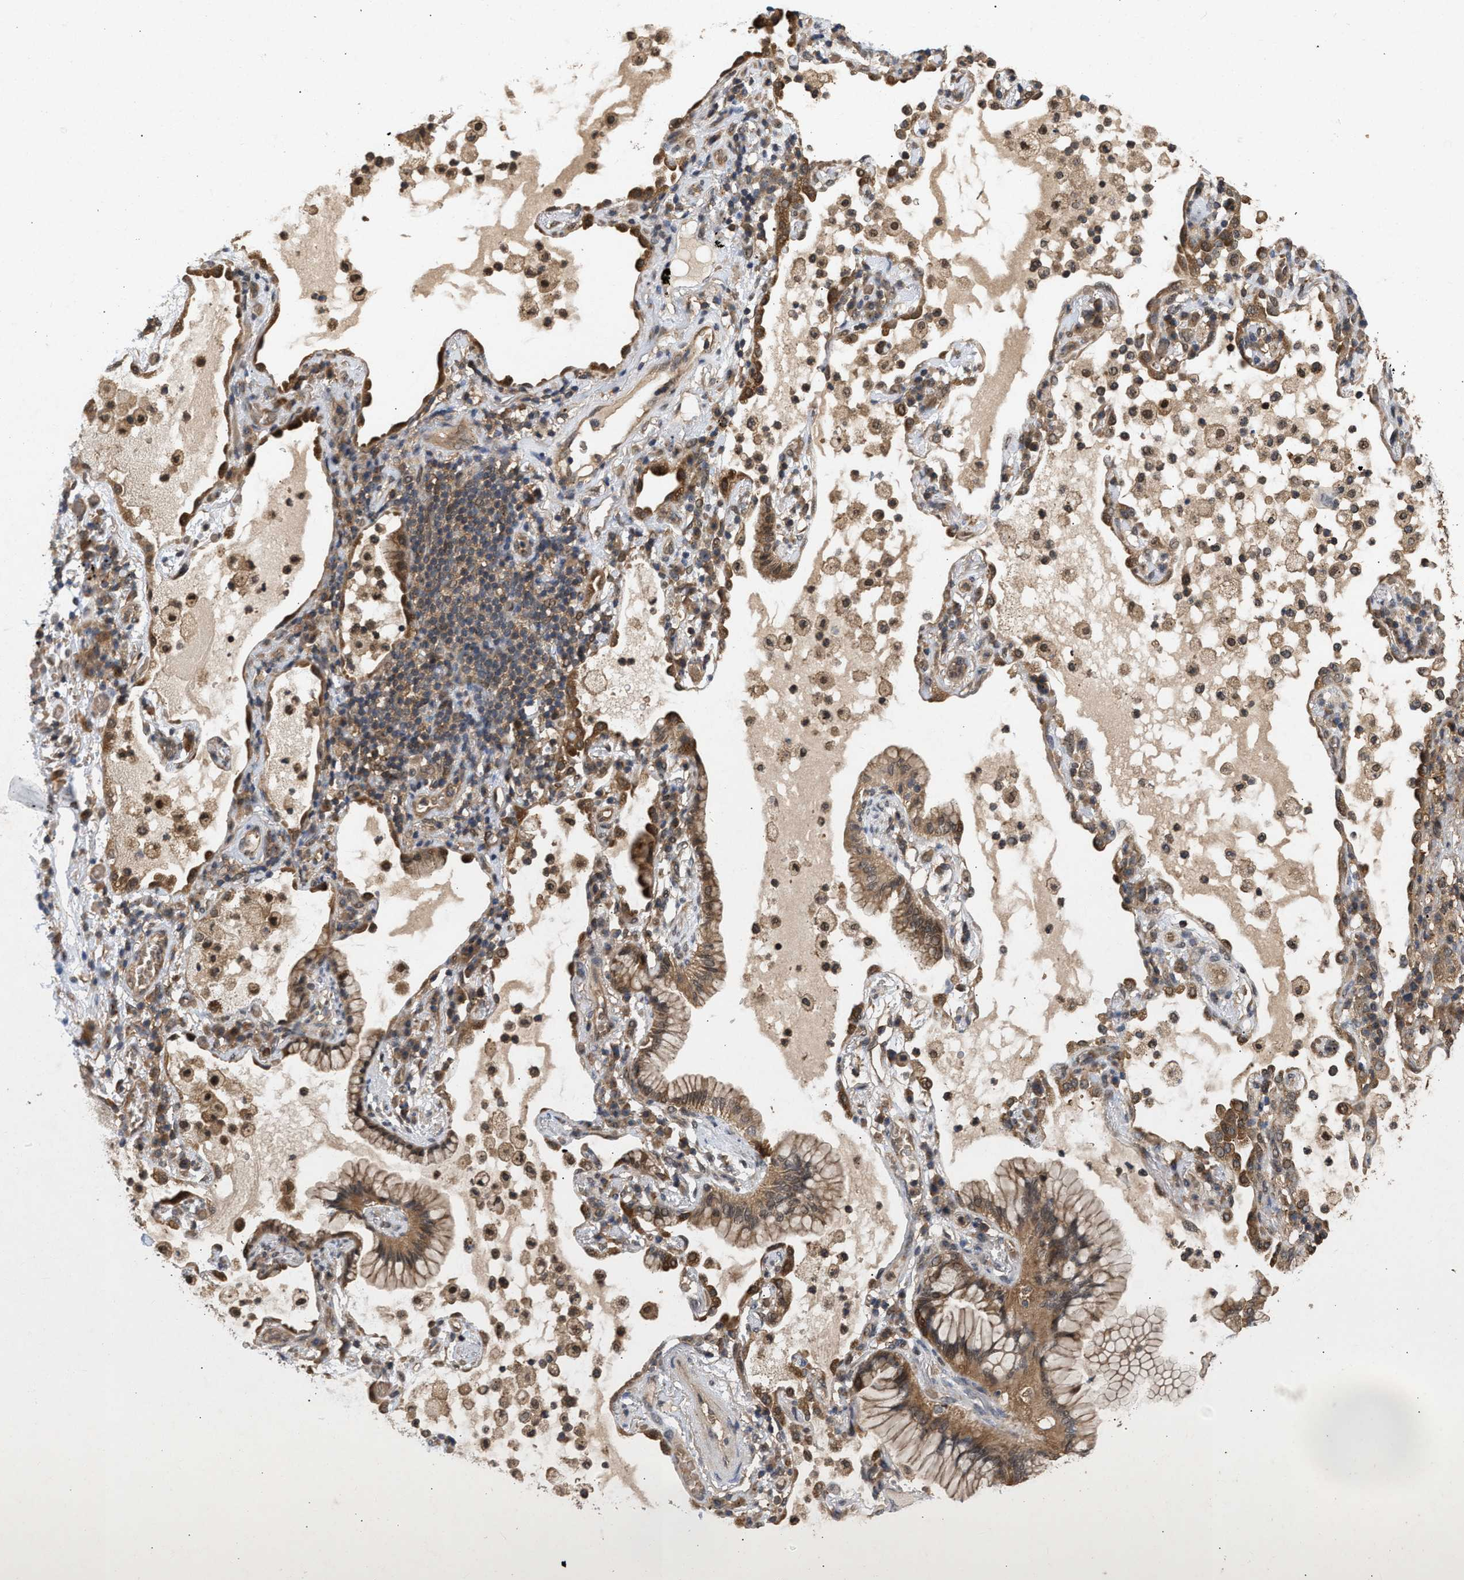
{"staining": {"intensity": "moderate", "quantity": ">75%", "location": "cytoplasmic/membranous,nuclear"}, "tissue": "lung cancer", "cell_type": "Tumor cells", "image_type": "cancer", "snomed": [{"axis": "morphology", "description": "Adenocarcinoma, NOS"}, {"axis": "topography", "description": "Lung"}], "caption": "Lung cancer (adenocarcinoma) stained with a protein marker exhibits moderate staining in tumor cells.", "gene": "FITM1", "patient": {"sex": "female", "age": 70}}